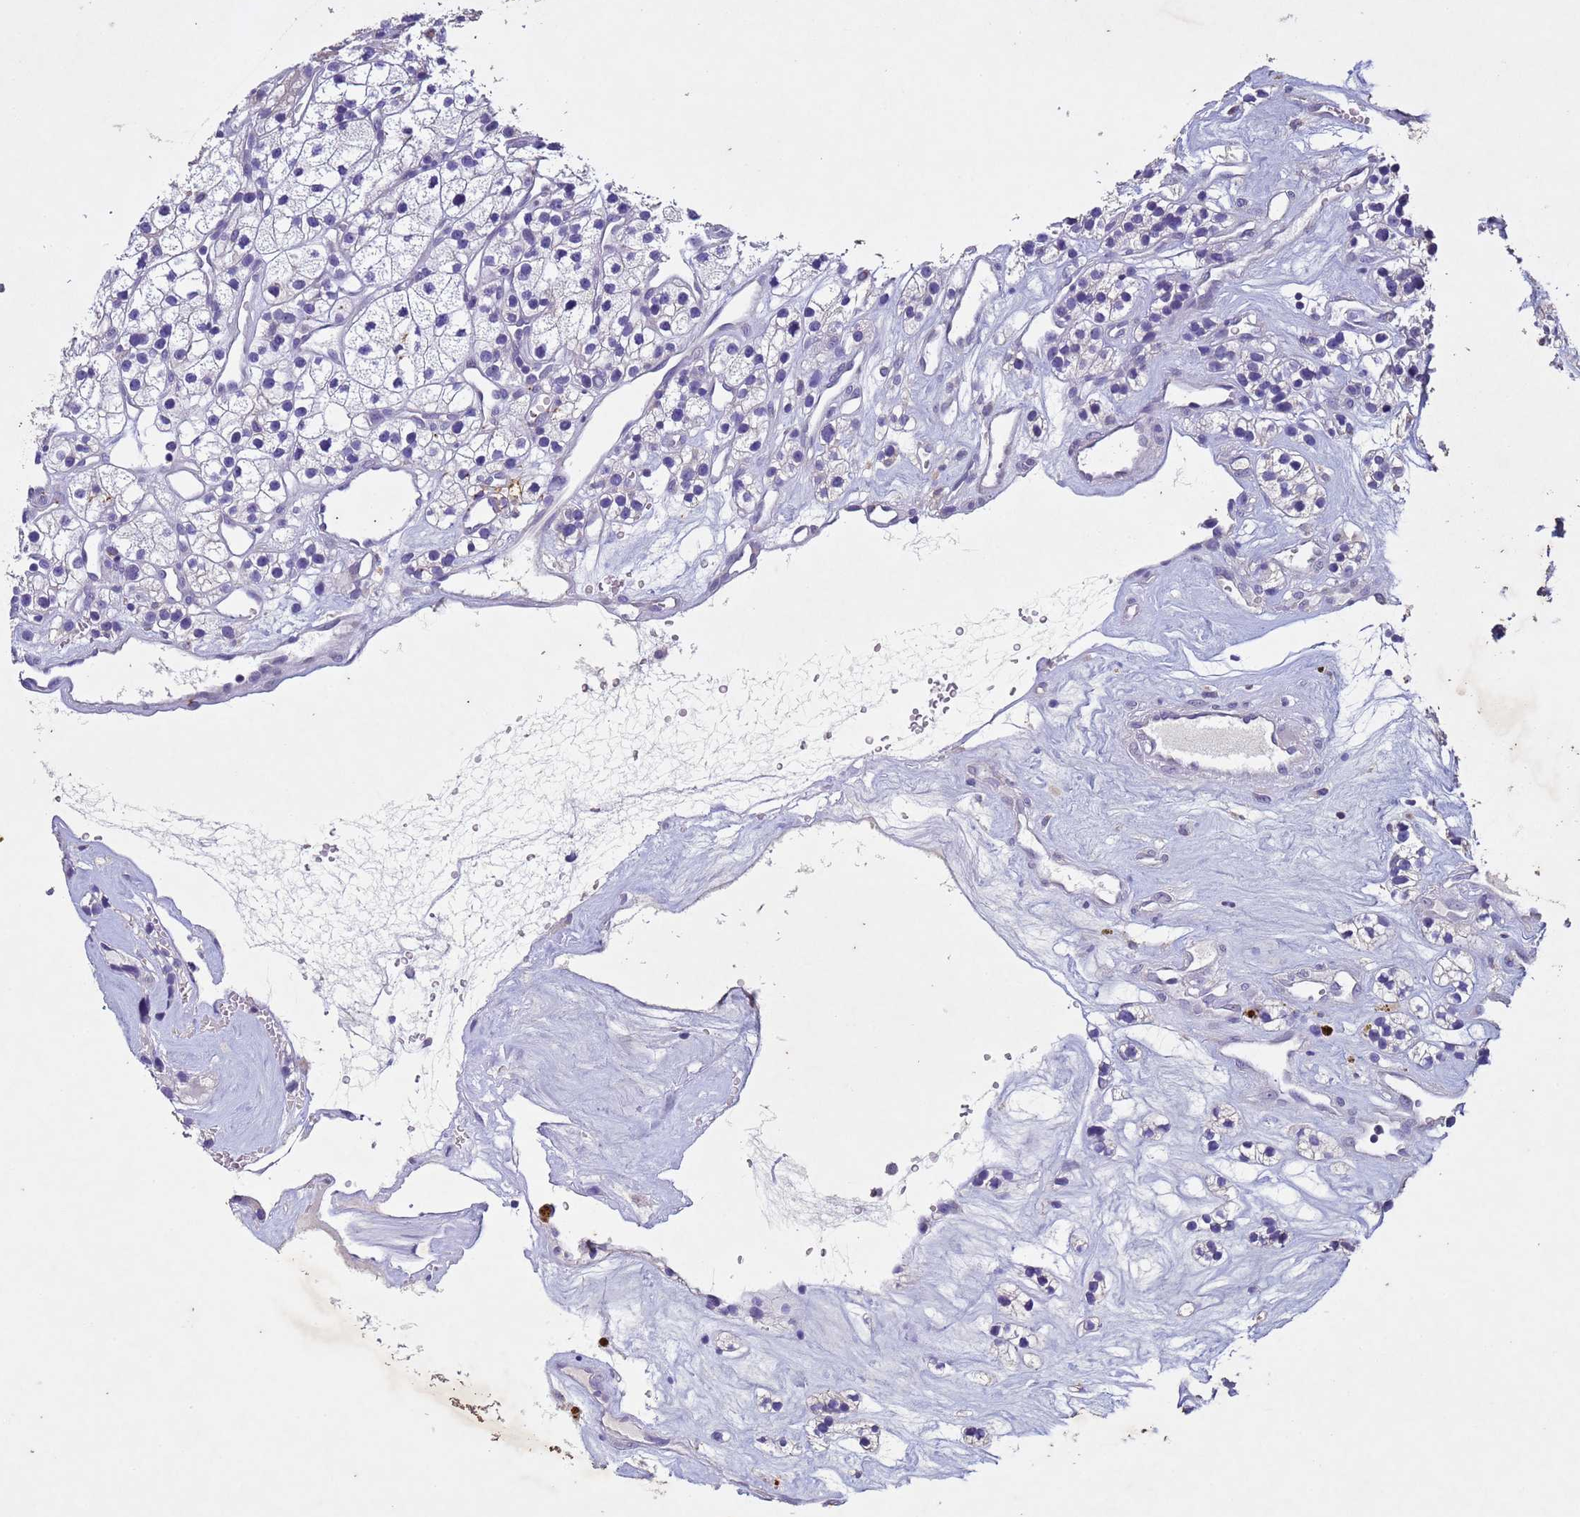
{"staining": {"intensity": "negative", "quantity": "none", "location": "none"}, "tissue": "renal cancer", "cell_type": "Tumor cells", "image_type": "cancer", "snomed": [{"axis": "morphology", "description": "Adenocarcinoma, NOS"}, {"axis": "topography", "description": "Kidney"}], "caption": "Immunohistochemistry micrograph of neoplastic tissue: renal cancer stained with DAB (3,3'-diaminobenzidine) displays no significant protein expression in tumor cells.", "gene": "NLRP11", "patient": {"sex": "female", "age": 57}}